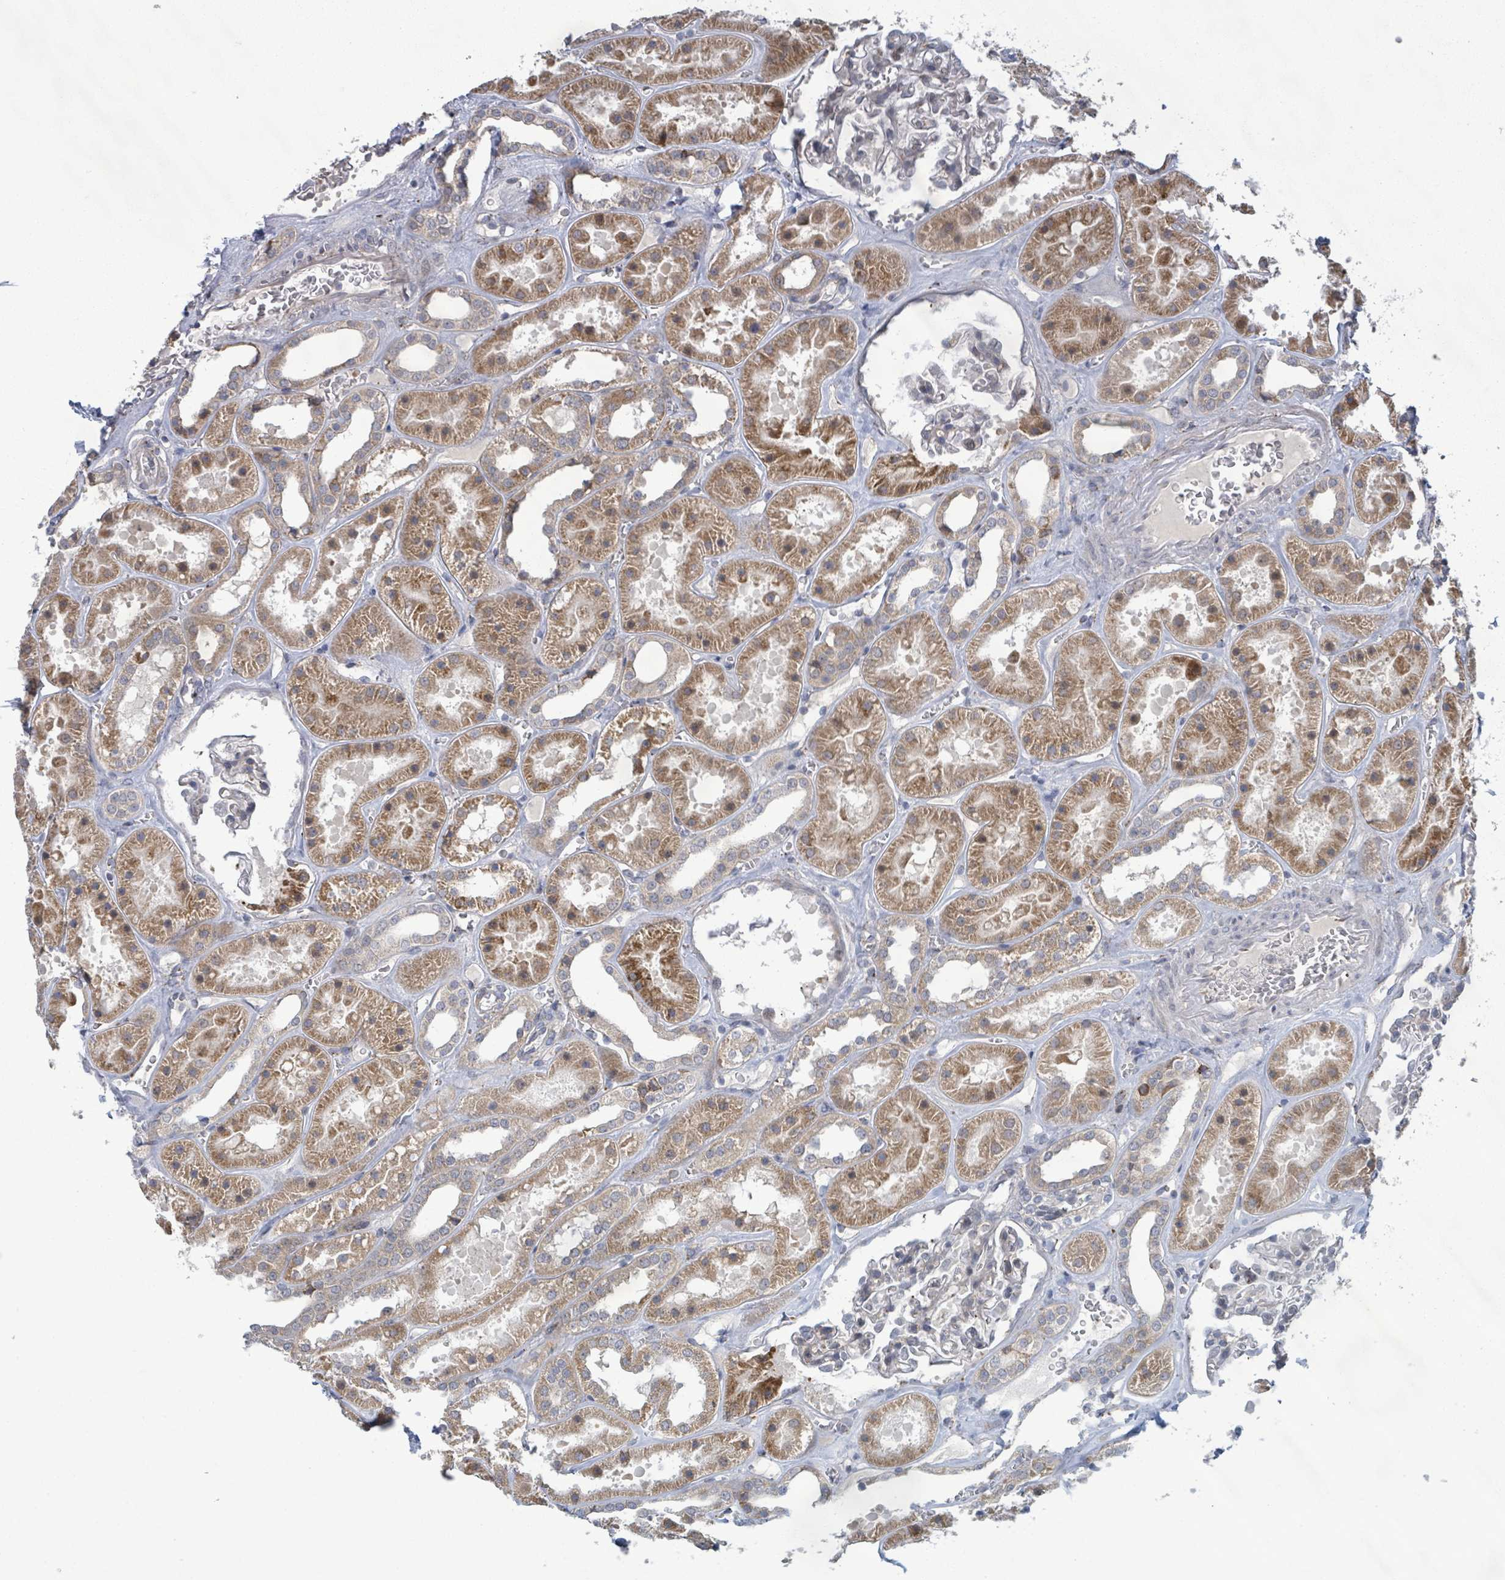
{"staining": {"intensity": "weak", "quantity": "25%-75%", "location": "cytoplasmic/membranous"}, "tissue": "kidney", "cell_type": "Cells in glomeruli", "image_type": "normal", "snomed": [{"axis": "morphology", "description": "Normal tissue, NOS"}, {"axis": "topography", "description": "Kidney"}], "caption": "Protein staining demonstrates weak cytoplasmic/membranous staining in approximately 25%-75% of cells in glomeruli in normal kidney.", "gene": "SHROOM2", "patient": {"sex": "female", "age": 41}}